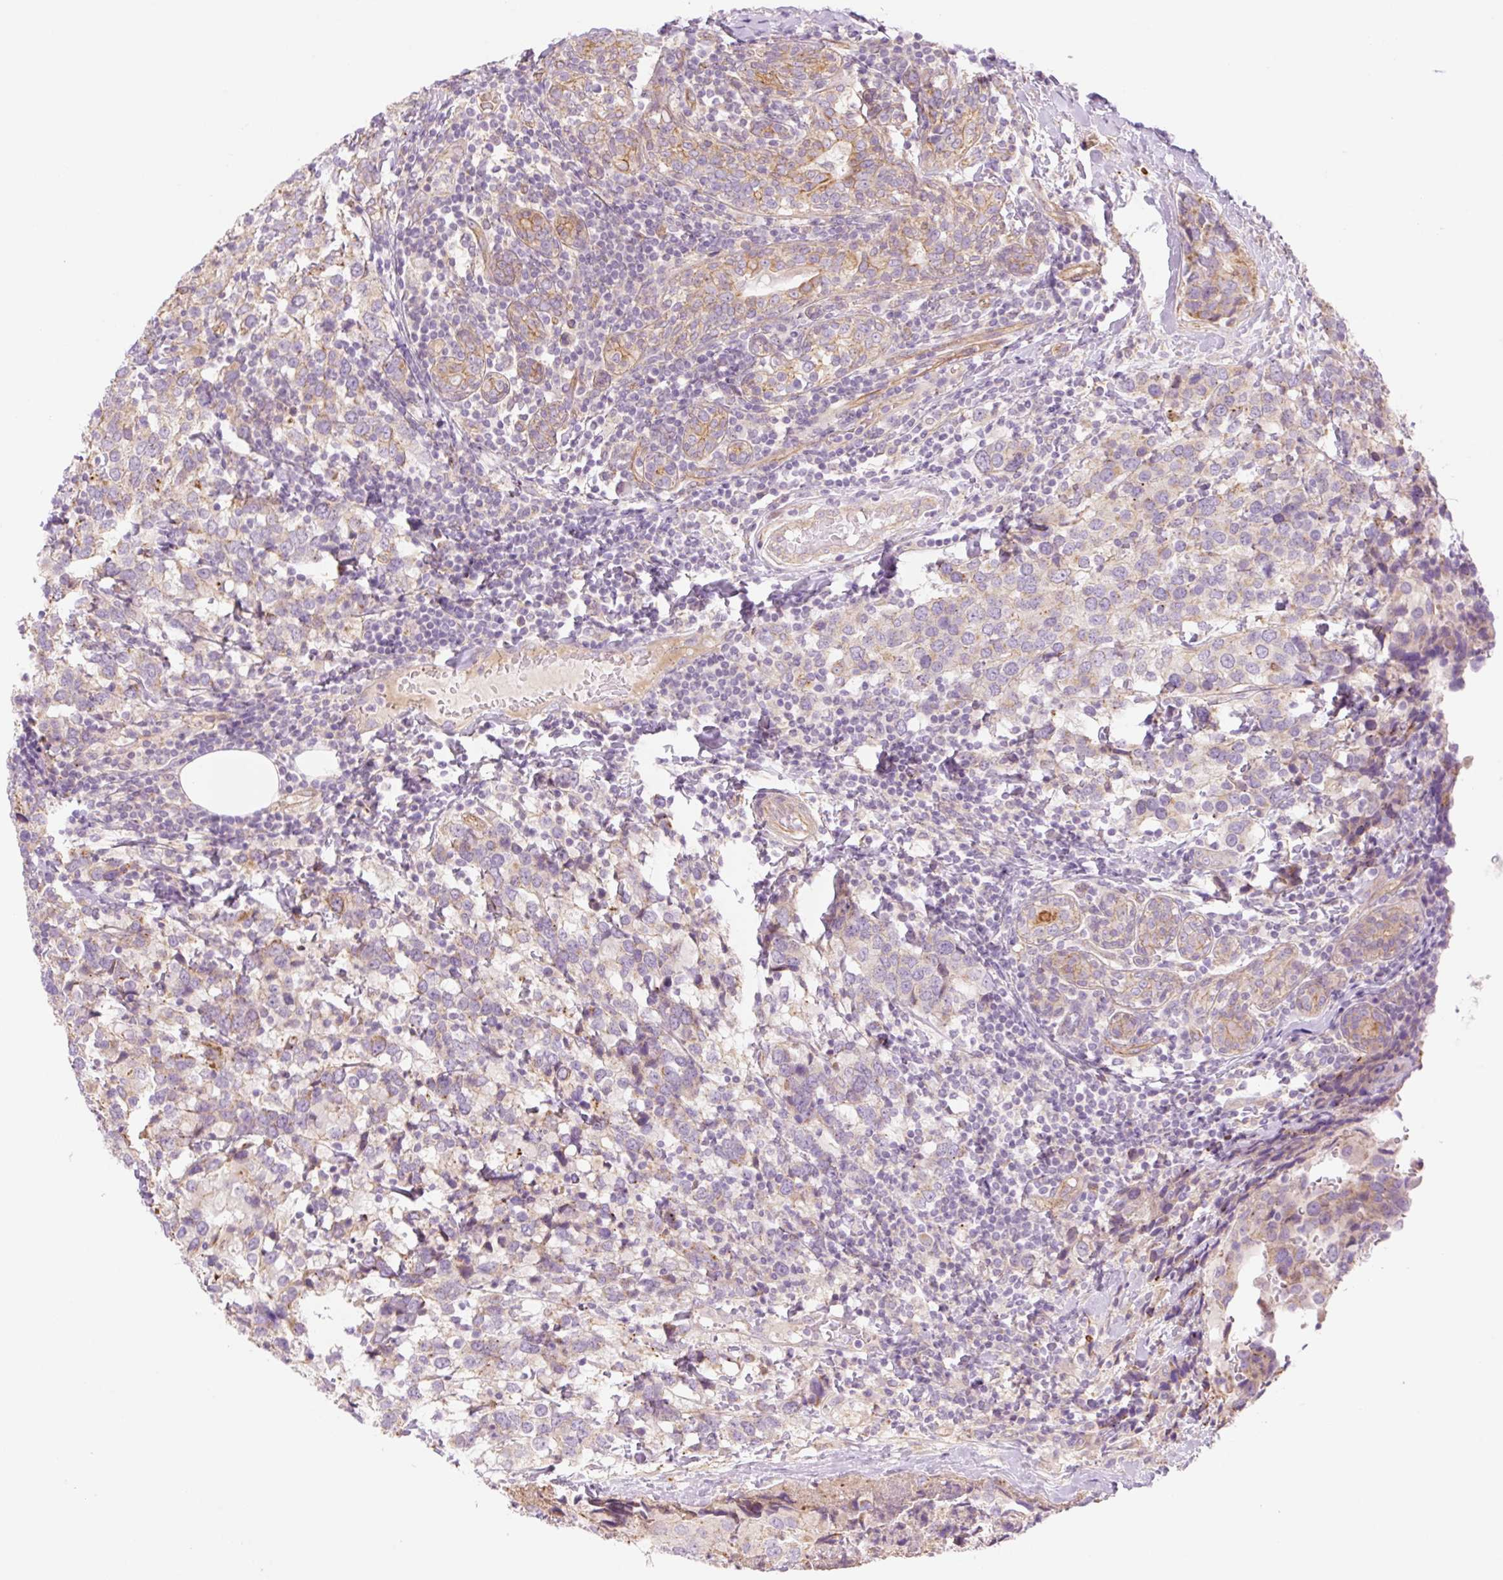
{"staining": {"intensity": "moderate", "quantity": "<25%", "location": "cytoplasmic/membranous"}, "tissue": "breast cancer", "cell_type": "Tumor cells", "image_type": "cancer", "snomed": [{"axis": "morphology", "description": "Lobular carcinoma"}, {"axis": "topography", "description": "Breast"}], "caption": "Protein expression analysis of human breast cancer (lobular carcinoma) reveals moderate cytoplasmic/membranous expression in about <25% of tumor cells. Nuclei are stained in blue.", "gene": "NLRP5", "patient": {"sex": "female", "age": 59}}